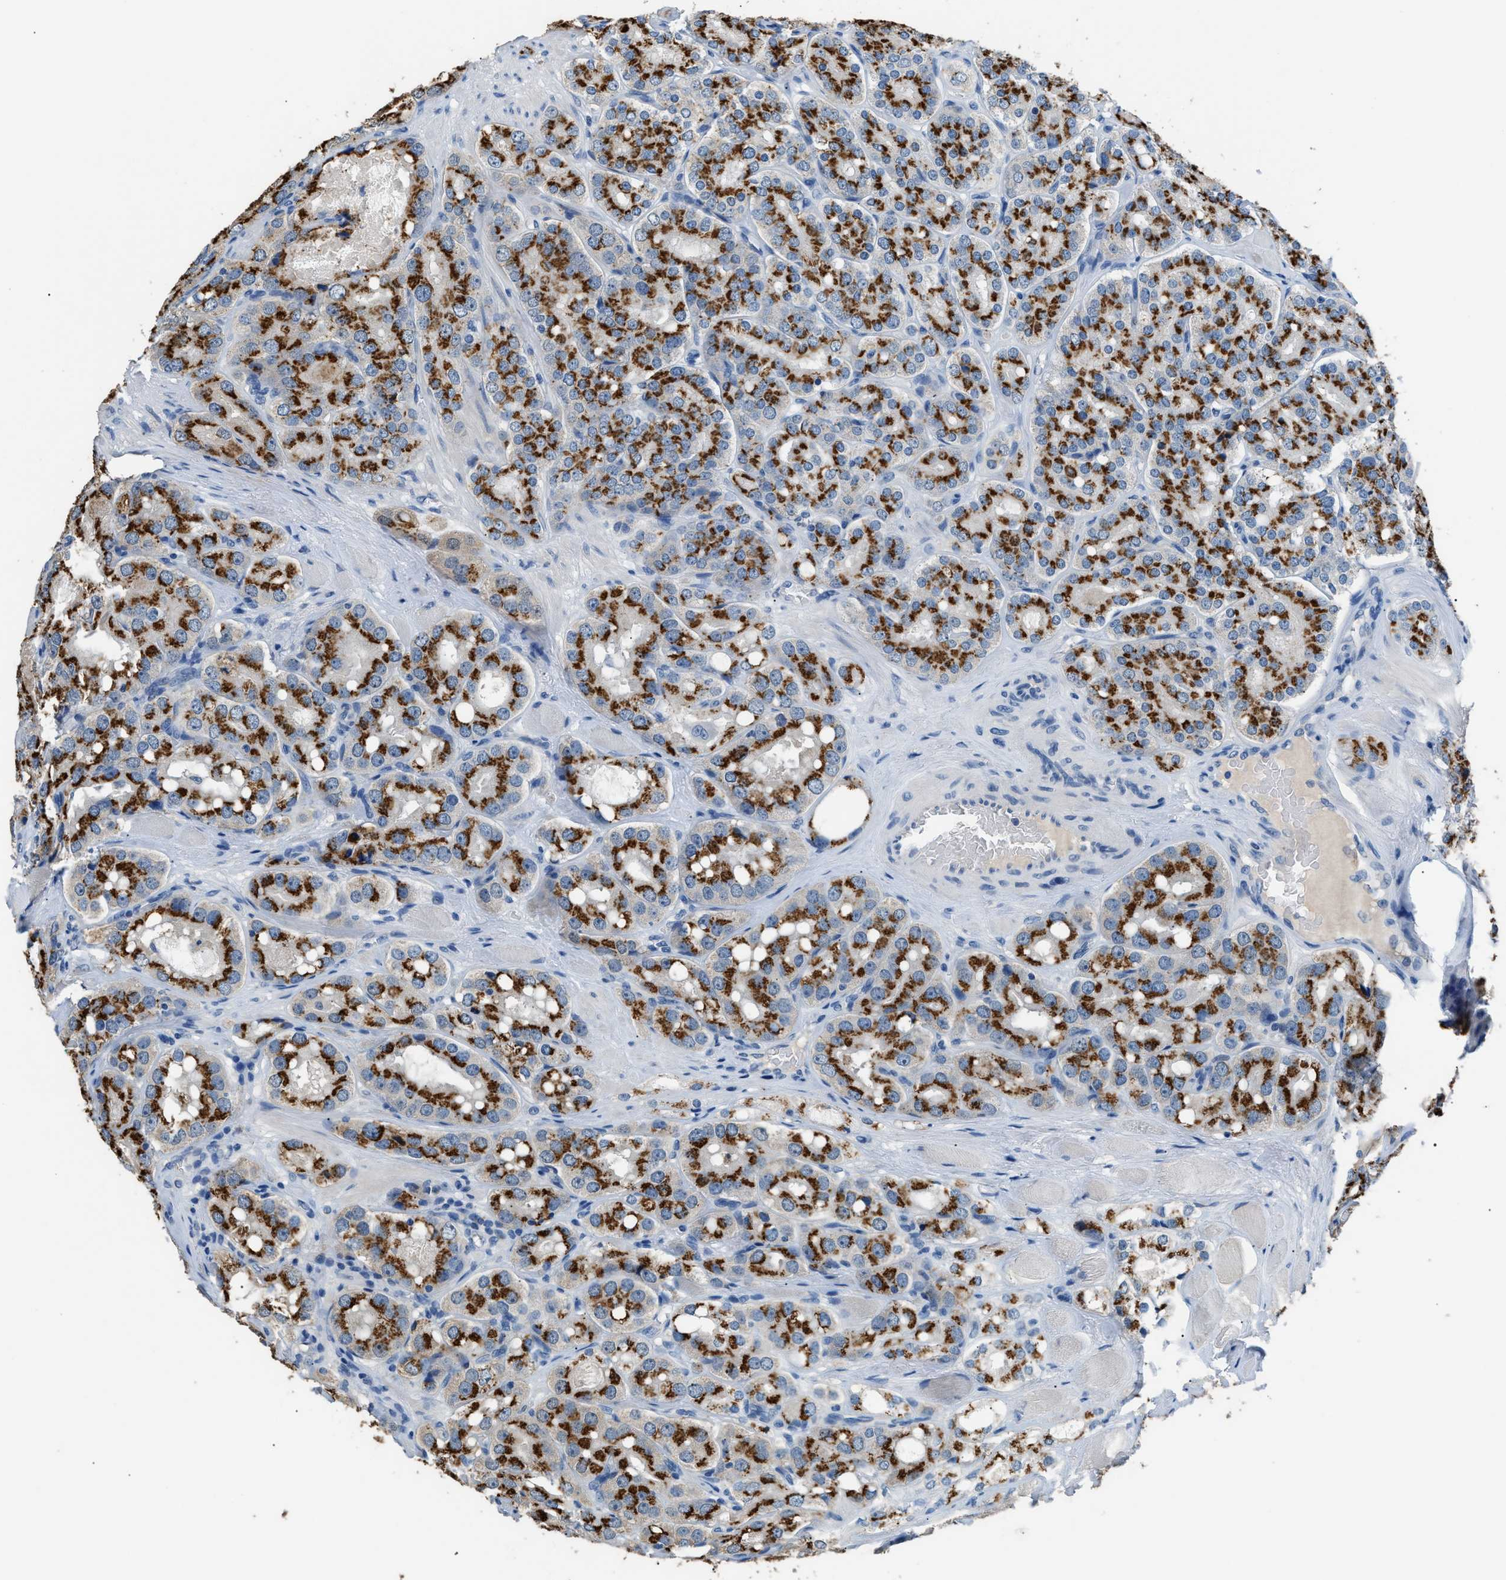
{"staining": {"intensity": "strong", "quantity": ">75%", "location": "cytoplasmic/membranous"}, "tissue": "prostate cancer", "cell_type": "Tumor cells", "image_type": "cancer", "snomed": [{"axis": "morphology", "description": "Adenocarcinoma, High grade"}, {"axis": "topography", "description": "Prostate"}], "caption": "Adenocarcinoma (high-grade) (prostate) tissue displays strong cytoplasmic/membranous positivity in about >75% of tumor cells, visualized by immunohistochemistry. (DAB IHC, brown staining for protein, blue staining for nuclei).", "gene": "GOLM1", "patient": {"sex": "male", "age": 65}}